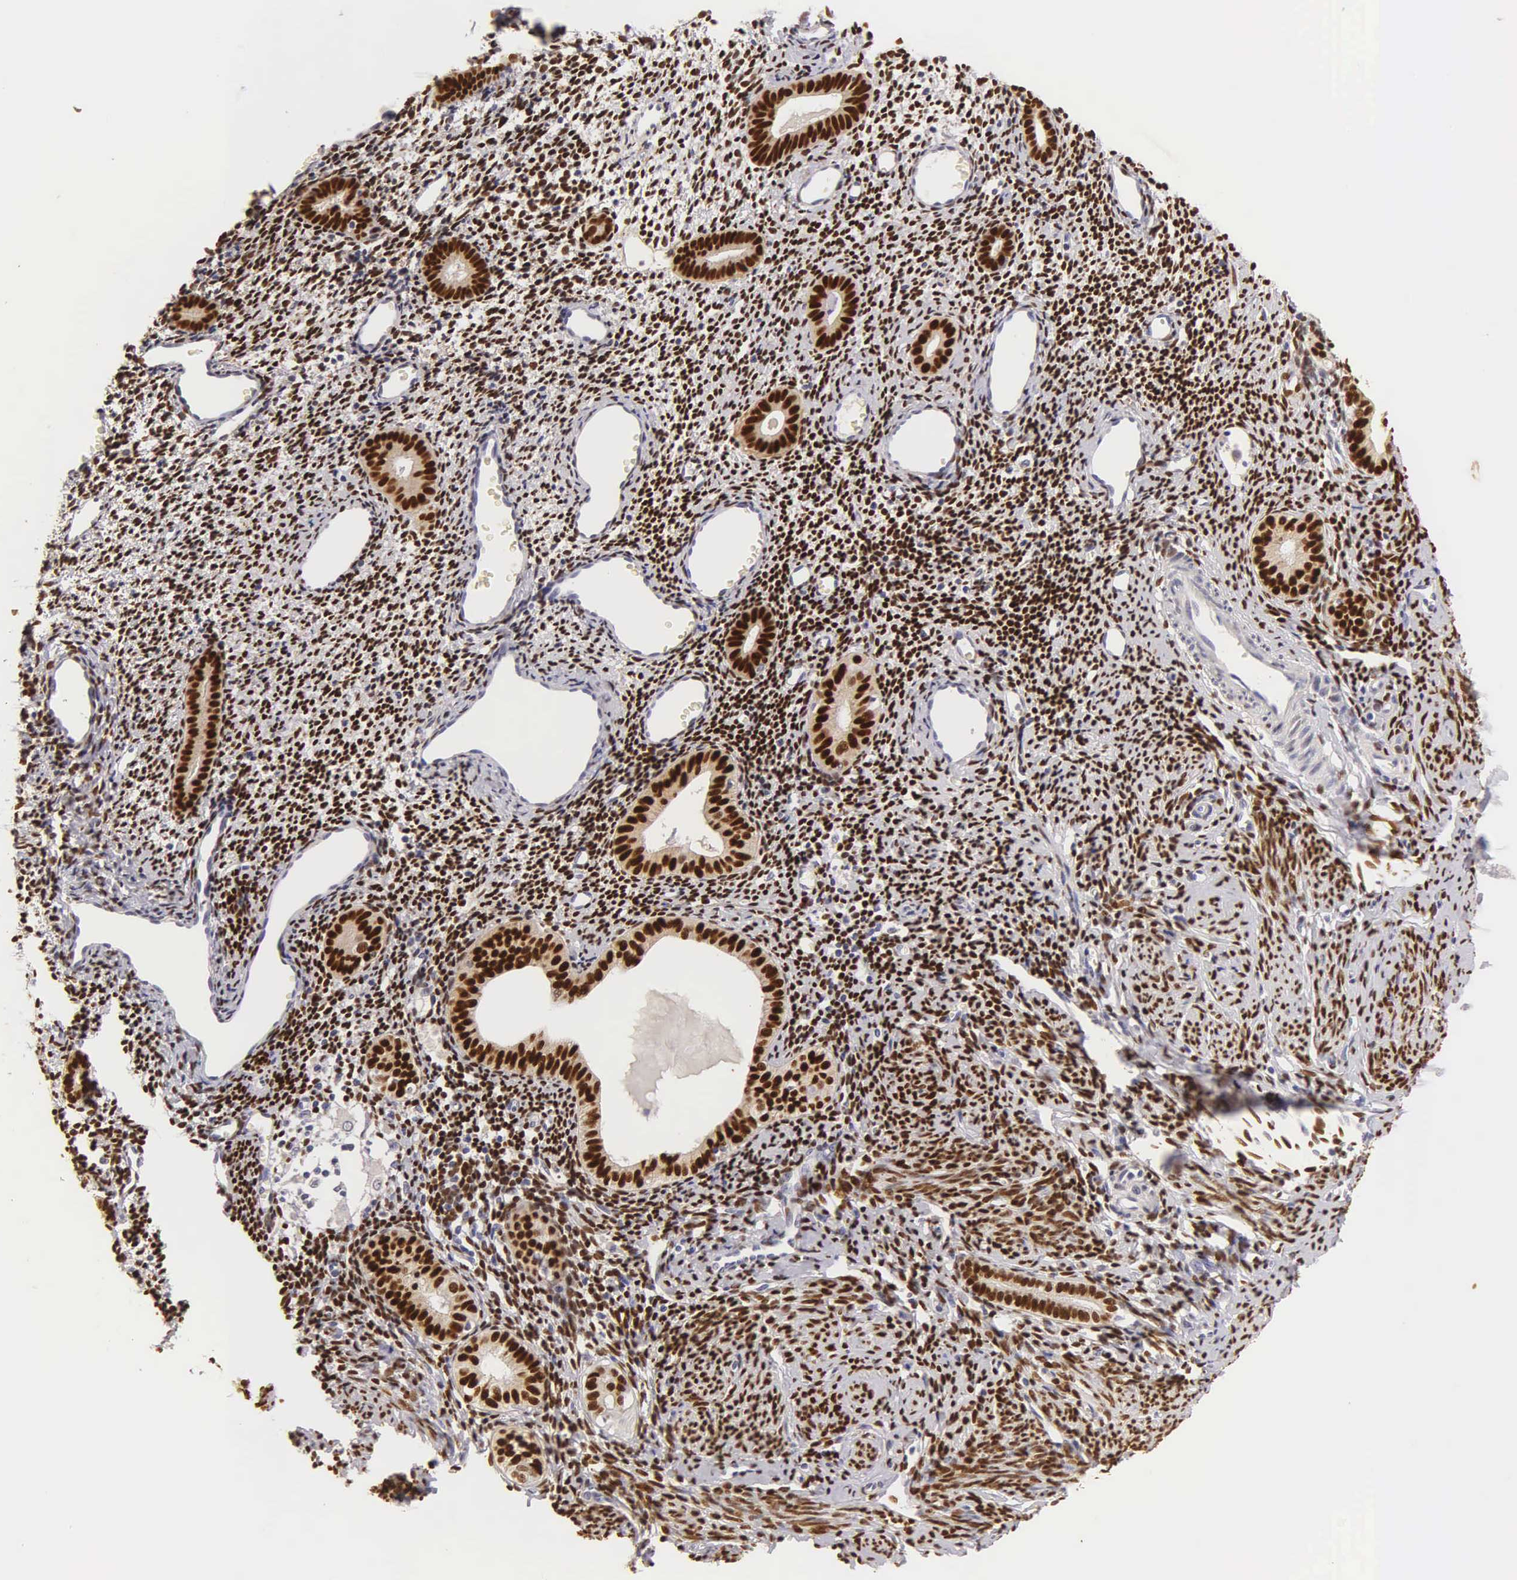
{"staining": {"intensity": "strong", "quantity": ">75%", "location": "nuclear"}, "tissue": "endometrium", "cell_type": "Cells in endometrial stroma", "image_type": "normal", "snomed": [{"axis": "morphology", "description": "Normal tissue, NOS"}, {"axis": "morphology", "description": "Neoplasm, benign, NOS"}, {"axis": "topography", "description": "Uterus"}], "caption": "Strong nuclear expression is identified in about >75% of cells in endometrial stroma in unremarkable endometrium. (Brightfield microscopy of DAB IHC at high magnification).", "gene": "ESR1", "patient": {"sex": "female", "age": 55}}